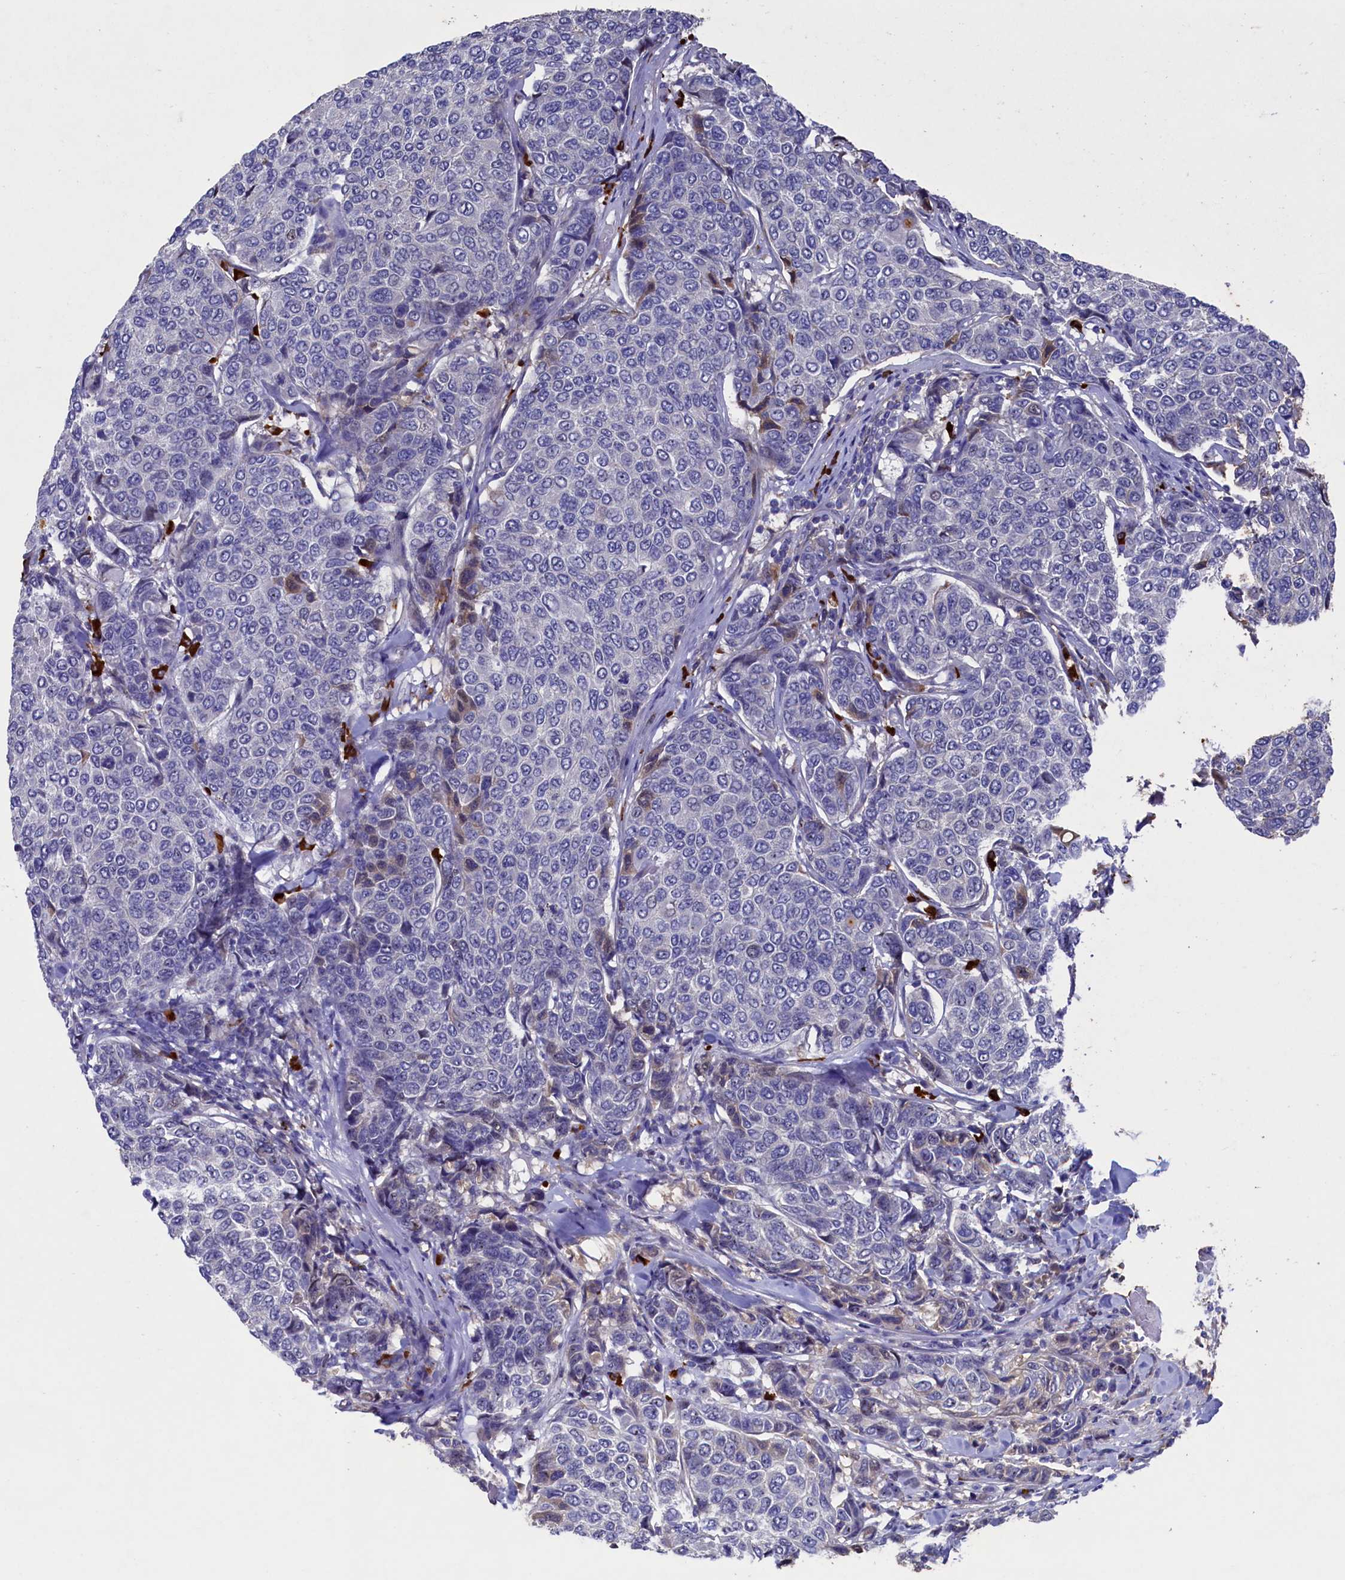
{"staining": {"intensity": "negative", "quantity": "none", "location": "none"}, "tissue": "breast cancer", "cell_type": "Tumor cells", "image_type": "cancer", "snomed": [{"axis": "morphology", "description": "Duct carcinoma"}, {"axis": "topography", "description": "Breast"}], "caption": "Human breast invasive ductal carcinoma stained for a protein using immunohistochemistry reveals no positivity in tumor cells.", "gene": "CBLIF", "patient": {"sex": "female", "age": 55}}